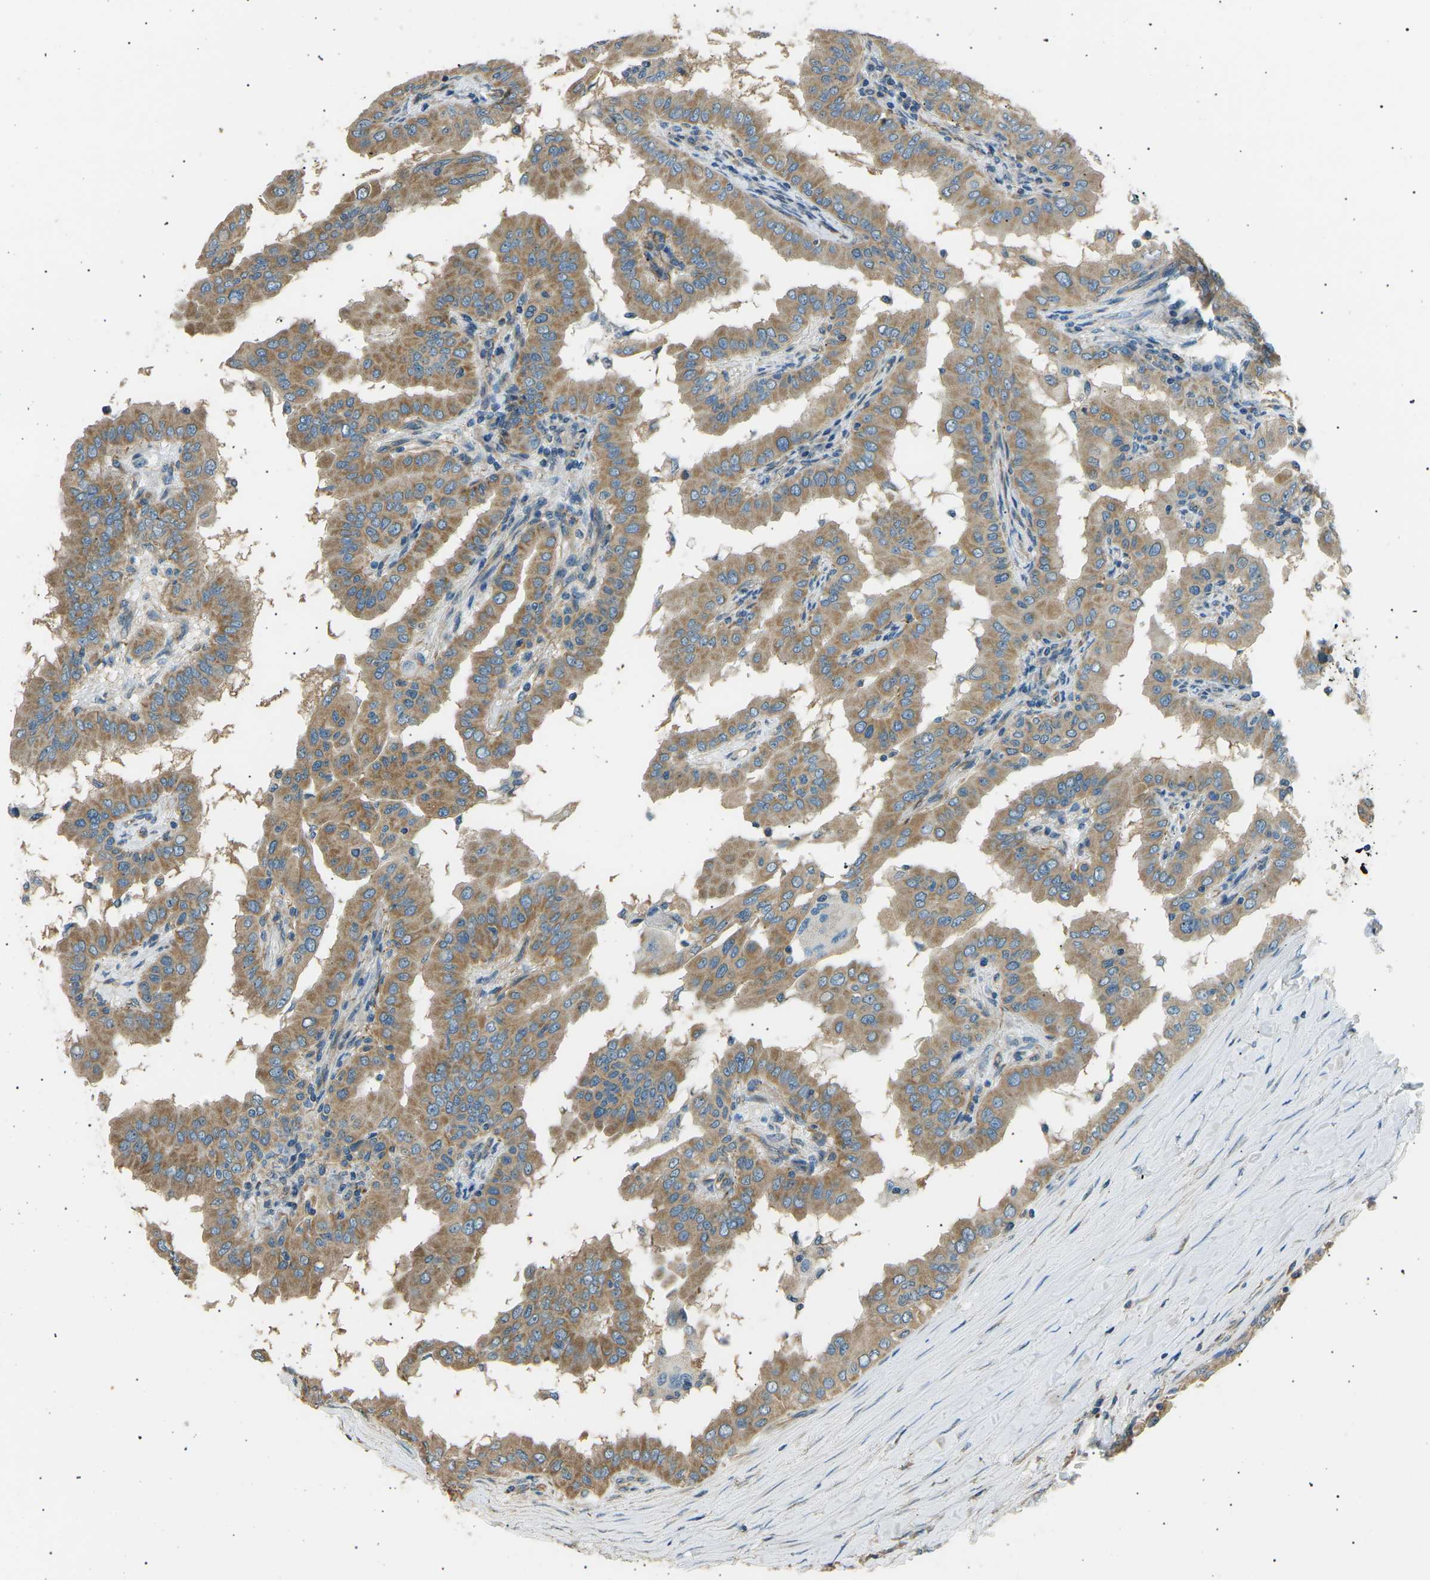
{"staining": {"intensity": "moderate", "quantity": ">75%", "location": "cytoplasmic/membranous"}, "tissue": "thyroid cancer", "cell_type": "Tumor cells", "image_type": "cancer", "snomed": [{"axis": "morphology", "description": "Papillary adenocarcinoma, NOS"}, {"axis": "topography", "description": "Thyroid gland"}], "caption": "Tumor cells show medium levels of moderate cytoplasmic/membranous expression in approximately >75% of cells in human thyroid cancer.", "gene": "SLK", "patient": {"sex": "male", "age": 33}}